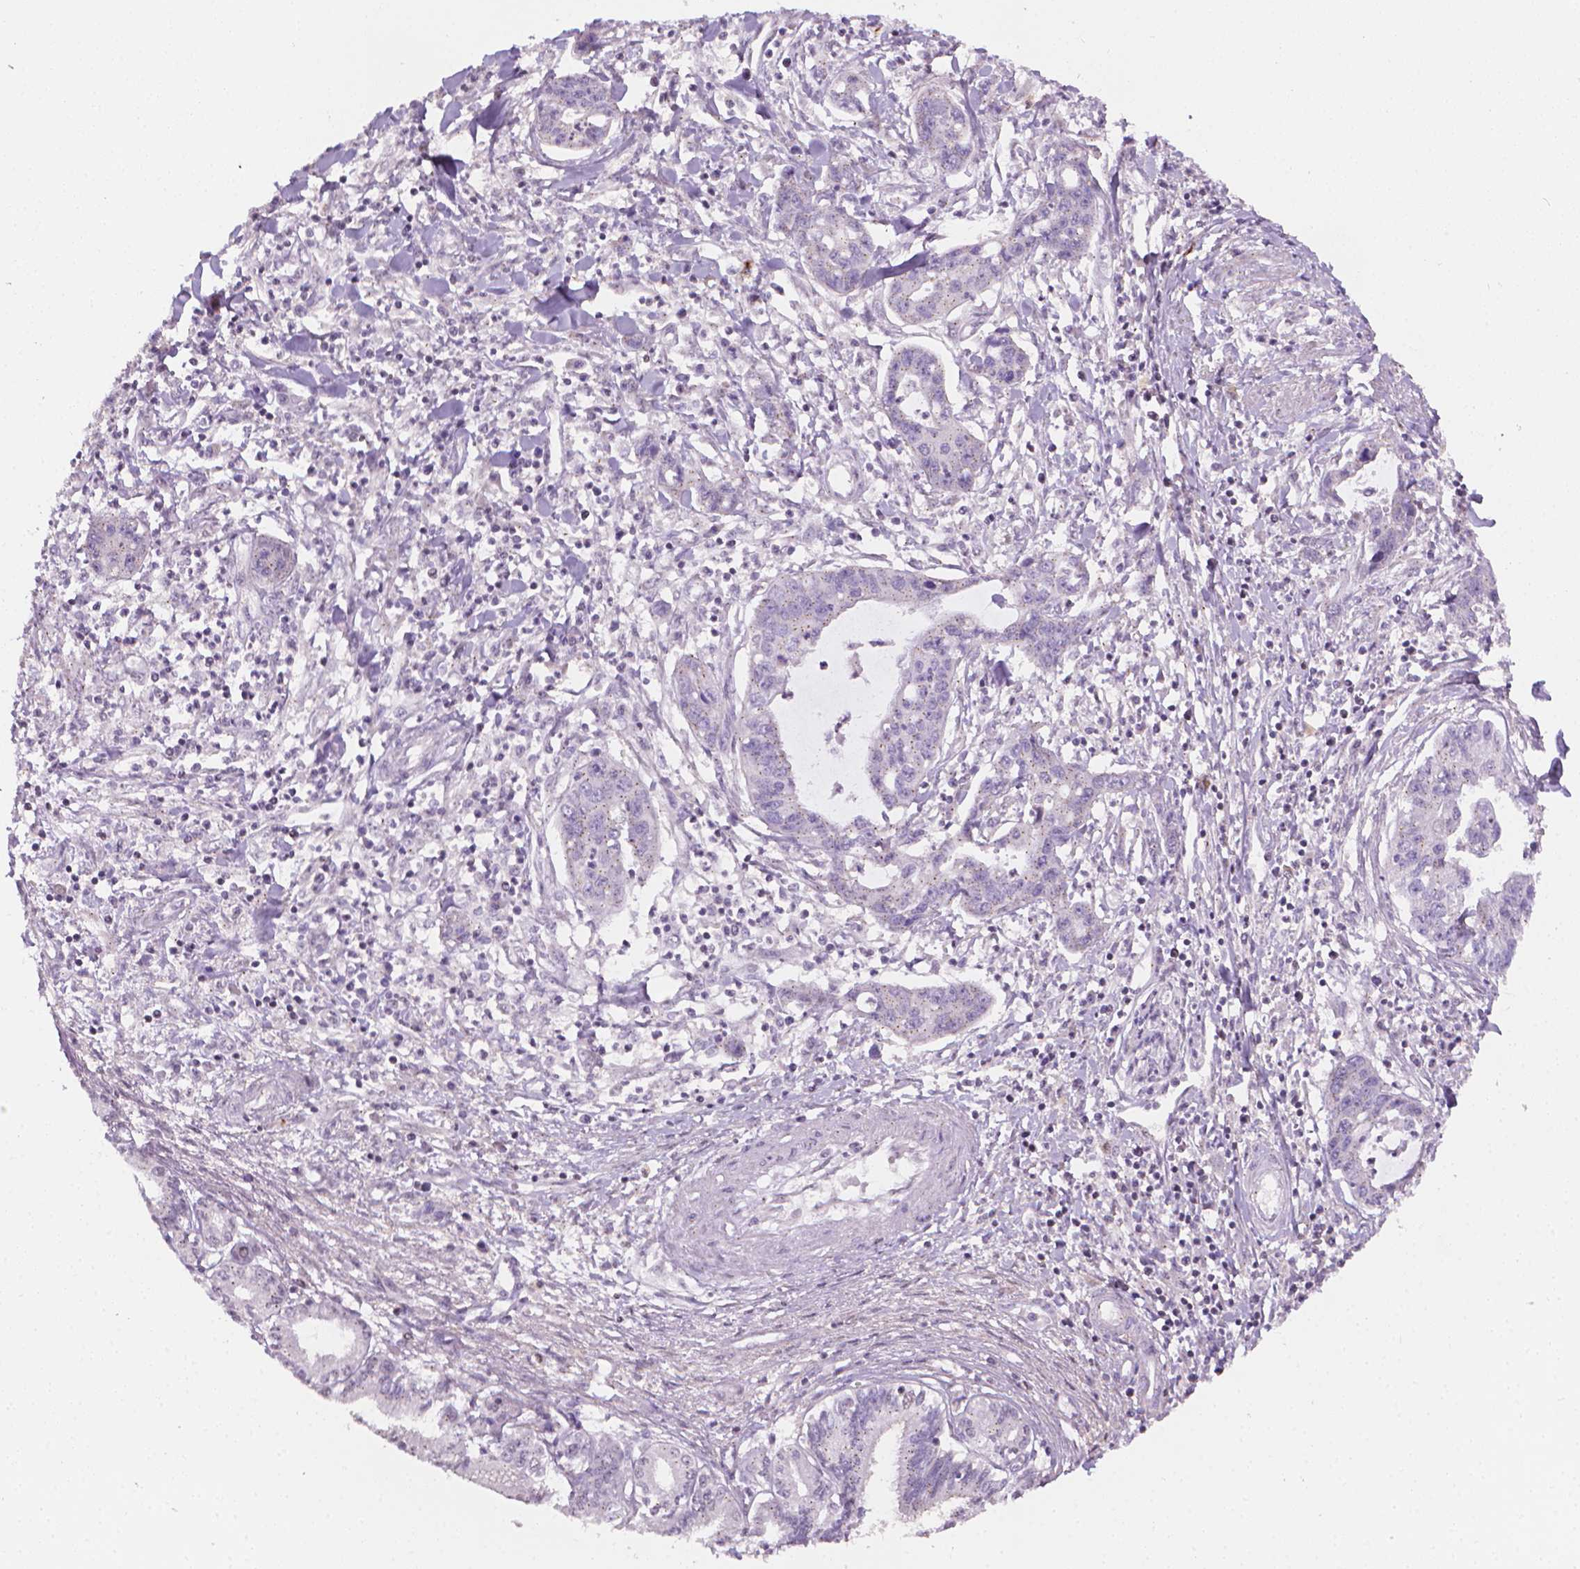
{"staining": {"intensity": "negative", "quantity": "none", "location": "none"}, "tissue": "liver cancer", "cell_type": "Tumor cells", "image_type": "cancer", "snomed": [{"axis": "morphology", "description": "Cholangiocarcinoma"}, {"axis": "topography", "description": "Liver"}], "caption": "DAB immunohistochemical staining of human liver cancer exhibits no significant staining in tumor cells.", "gene": "NCAN", "patient": {"sex": "male", "age": 58}}